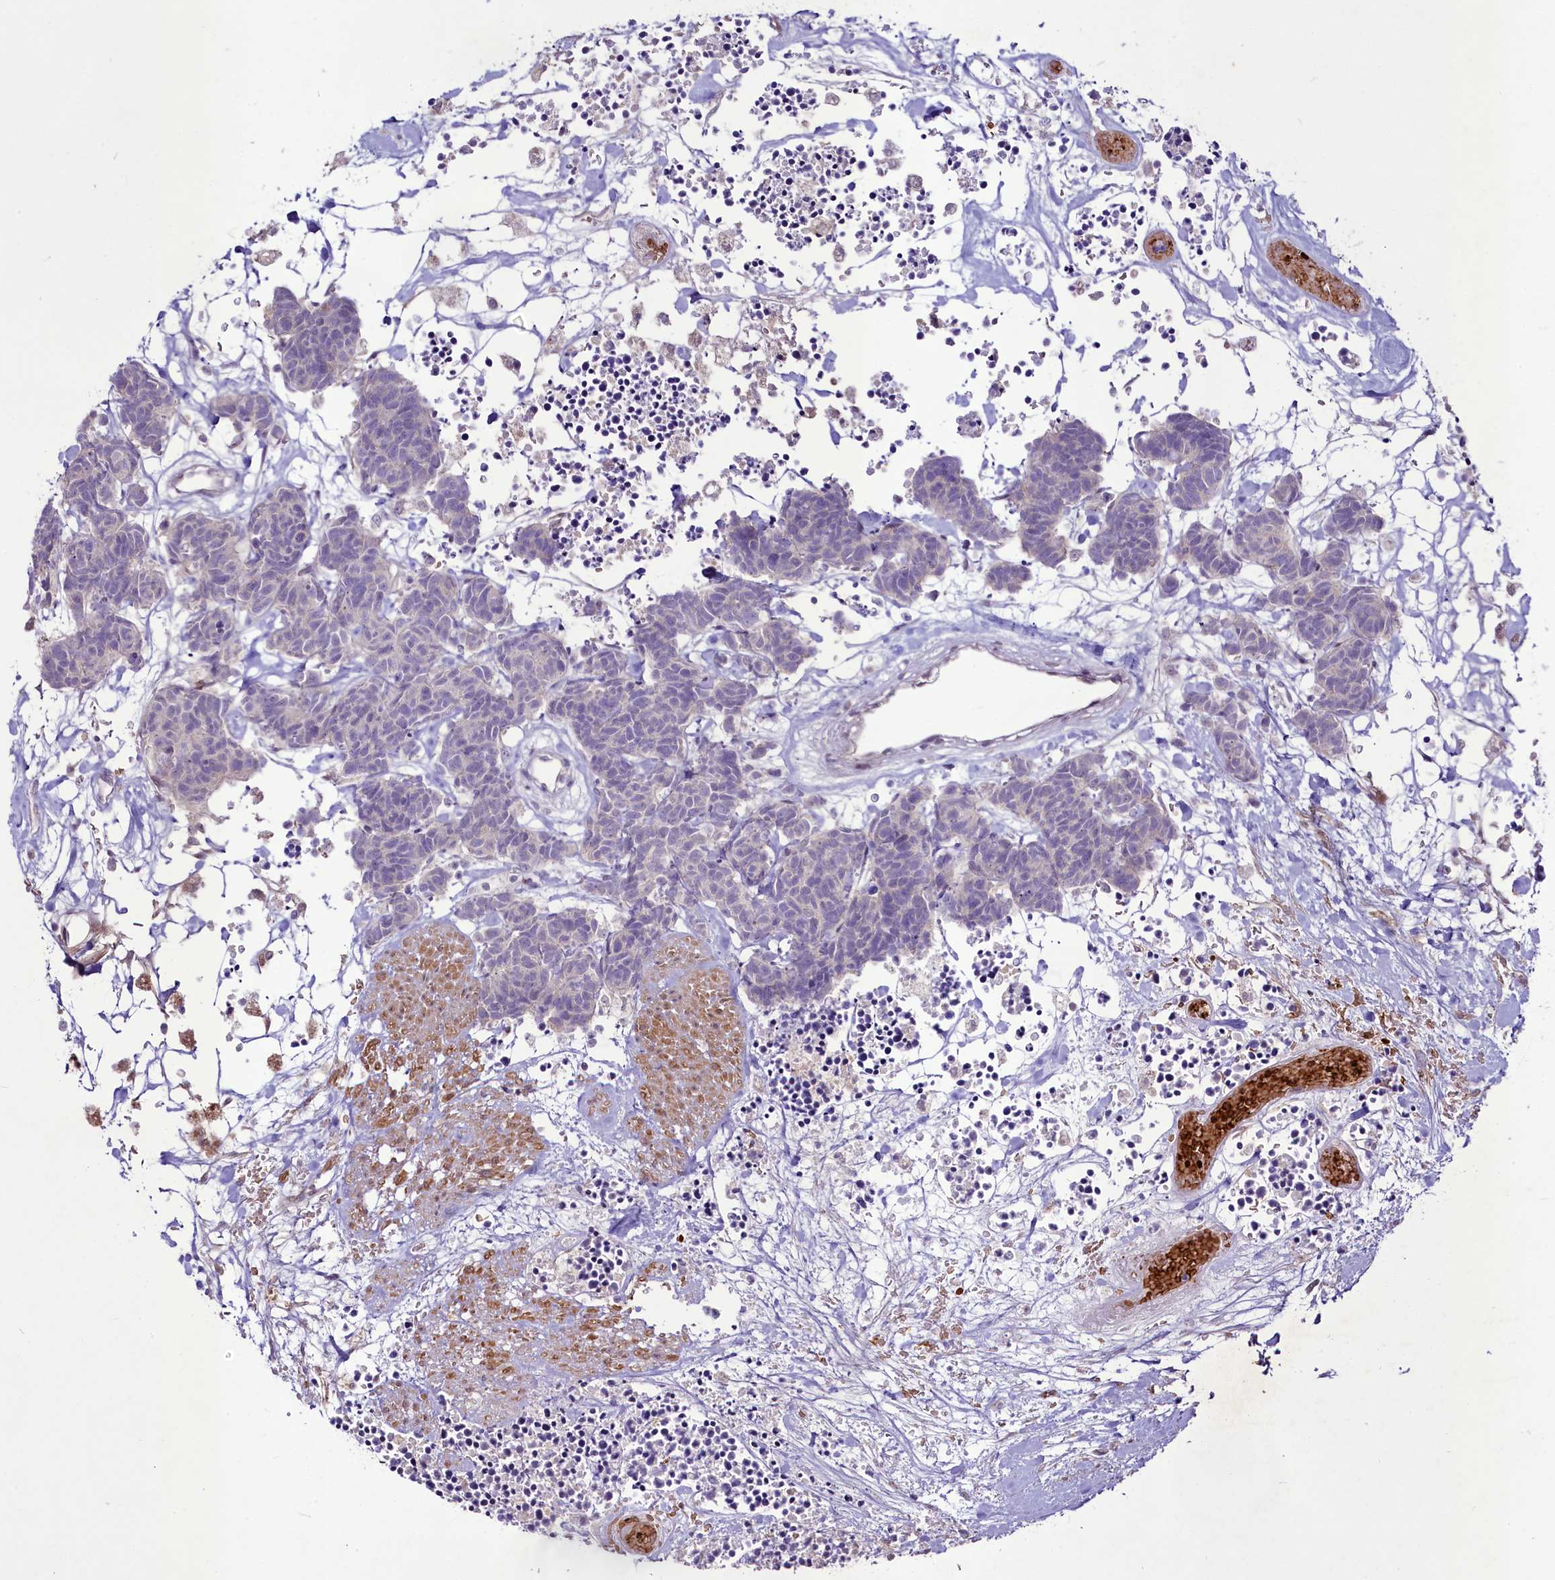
{"staining": {"intensity": "negative", "quantity": "none", "location": "none"}, "tissue": "carcinoid", "cell_type": "Tumor cells", "image_type": "cancer", "snomed": [{"axis": "morphology", "description": "Carcinoma, NOS"}, {"axis": "morphology", "description": "Carcinoid, malignant, NOS"}, {"axis": "topography", "description": "Urinary bladder"}], "caption": "Human carcinoid stained for a protein using IHC displays no positivity in tumor cells.", "gene": "SUSD3", "patient": {"sex": "male", "age": 57}}